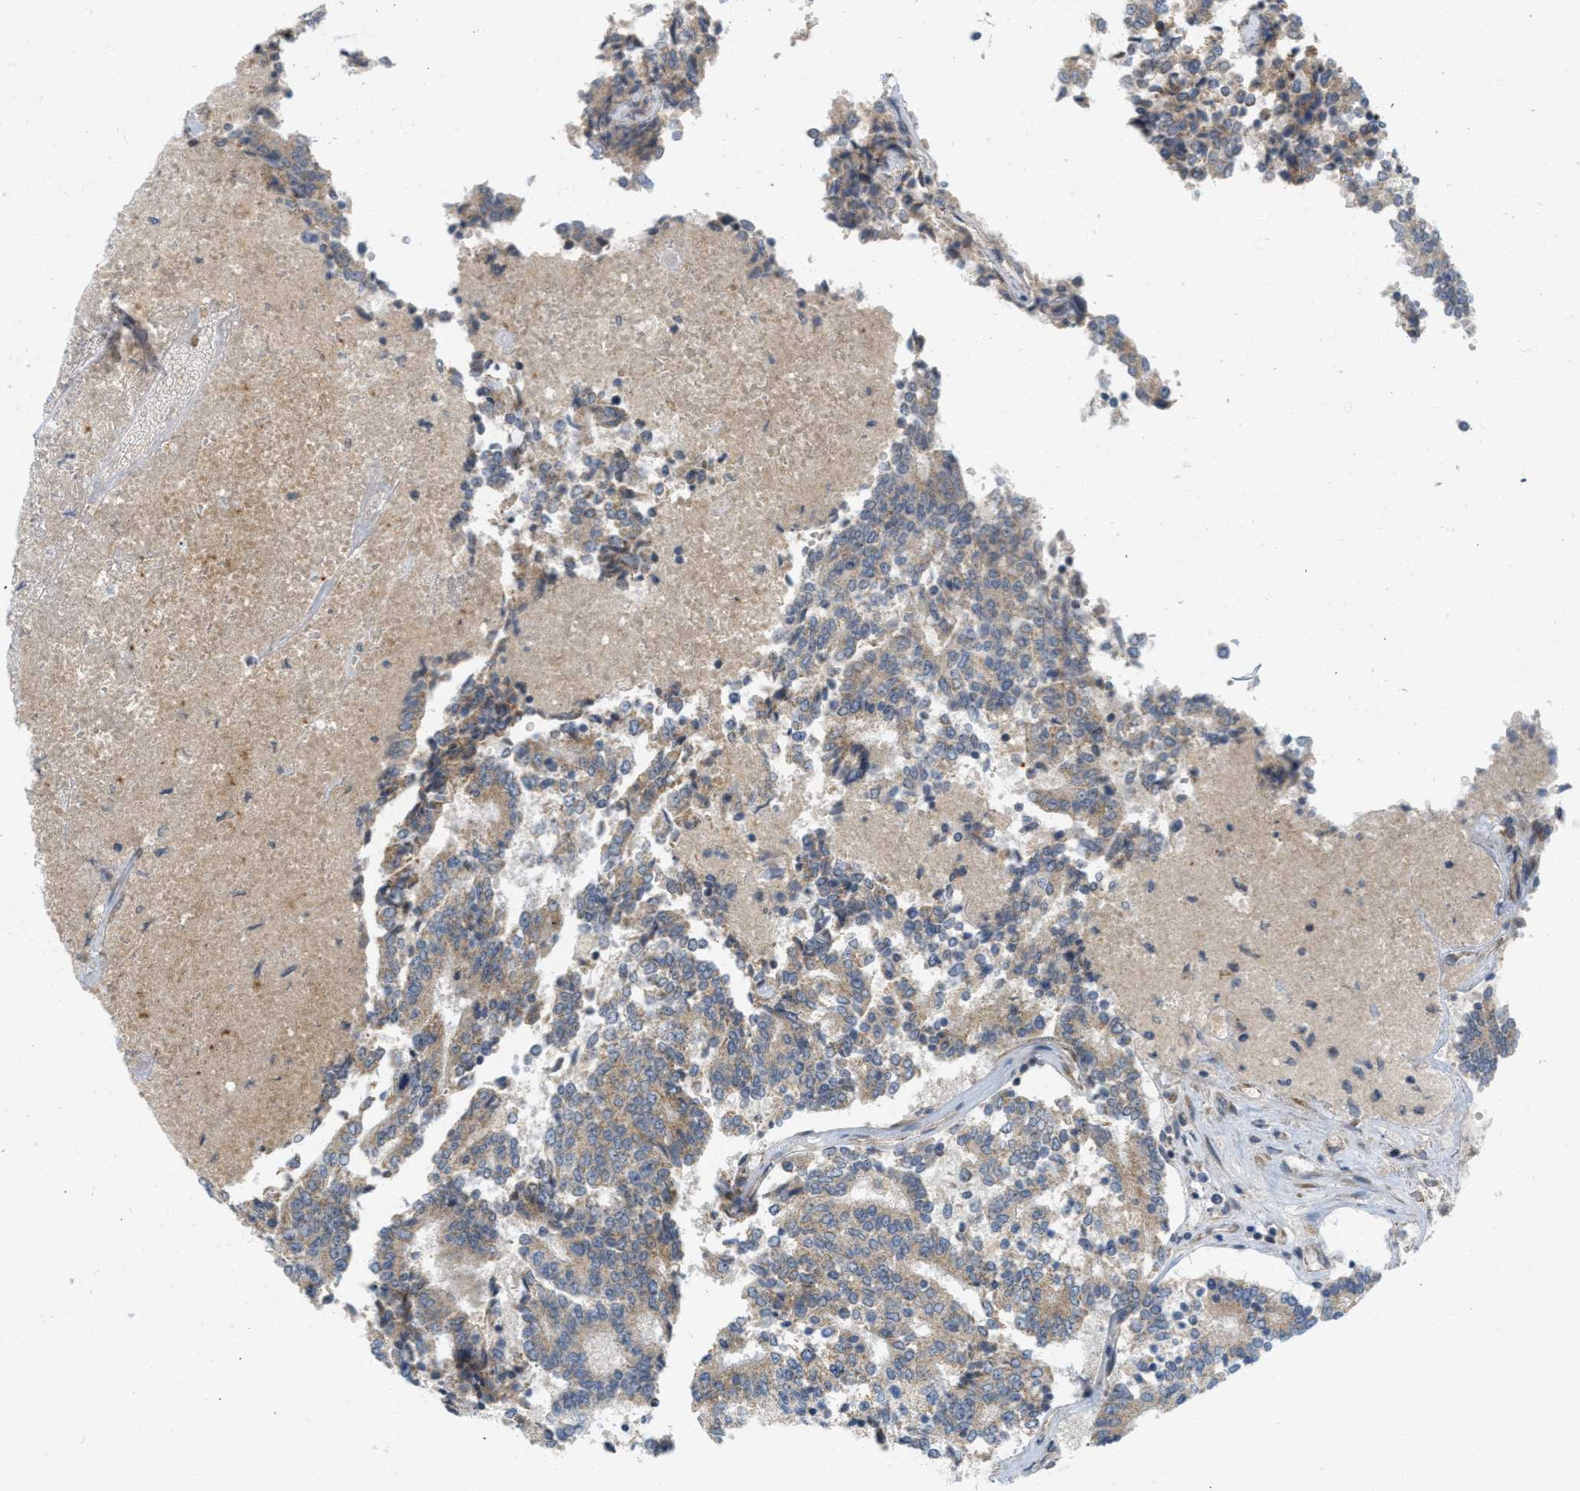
{"staining": {"intensity": "weak", "quantity": ">75%", "location": "cytoplasmic/membranous"}, "tissue": "prostate cancer", "cell_type": "Tumor cells", "image_type": "cancer", "snomed": [{"axis": "morphology", "description": "Normal tissue, NOS"}, {"axis": "morphology", "description": "Adenocarcinoma, High grade"}, {"axis": "topography", "description": "Prostate"}, {"axis": "topography", "description": "Seminal veicle"}], "caption": "Protein expression analysis of prostate adenocarcinoma (high-grade) displays weak cytoplasmic/membranous staining in approximately >75% of tumor cells.", "gene": "PROC", "patient": {"sex": "male", "age": 55}}